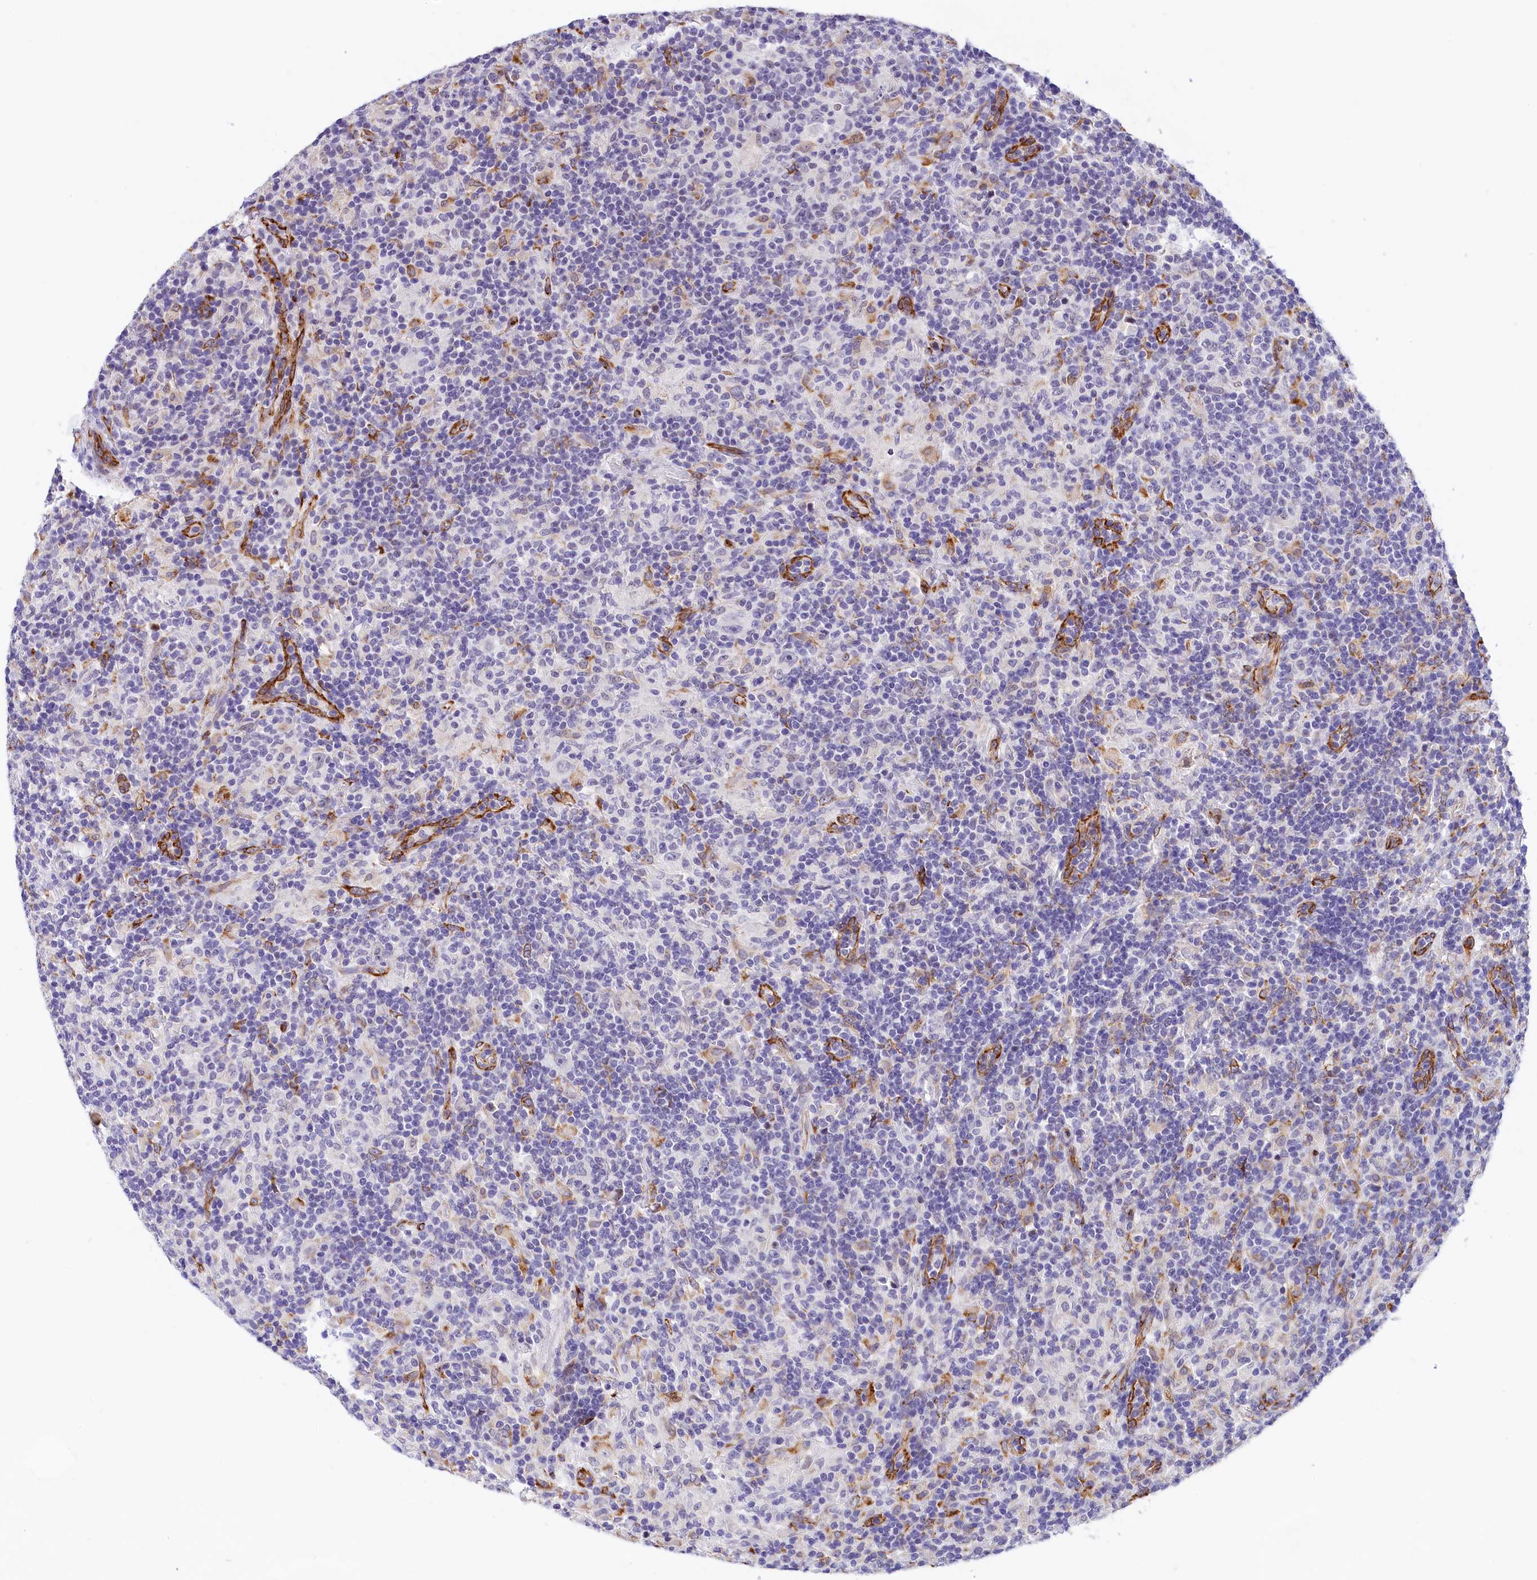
{"staining": {"intensity": "negative", "quantity": "none", "location": "none"}, "tissue": "lymphoma", "cell_type": "Tumor cells", "image_type": "cancer", "snomed": [{"axis": "morphology", "description": "Hodgkin's disease, NOS"}, {"axis": "topography", "description": "Lymph node"}], "caption": "Tumor cells are negative for protein expression in human Hodgkin's disease.", "gene": "ITGA1", "patient": {"sex": "male", "age": 70}}